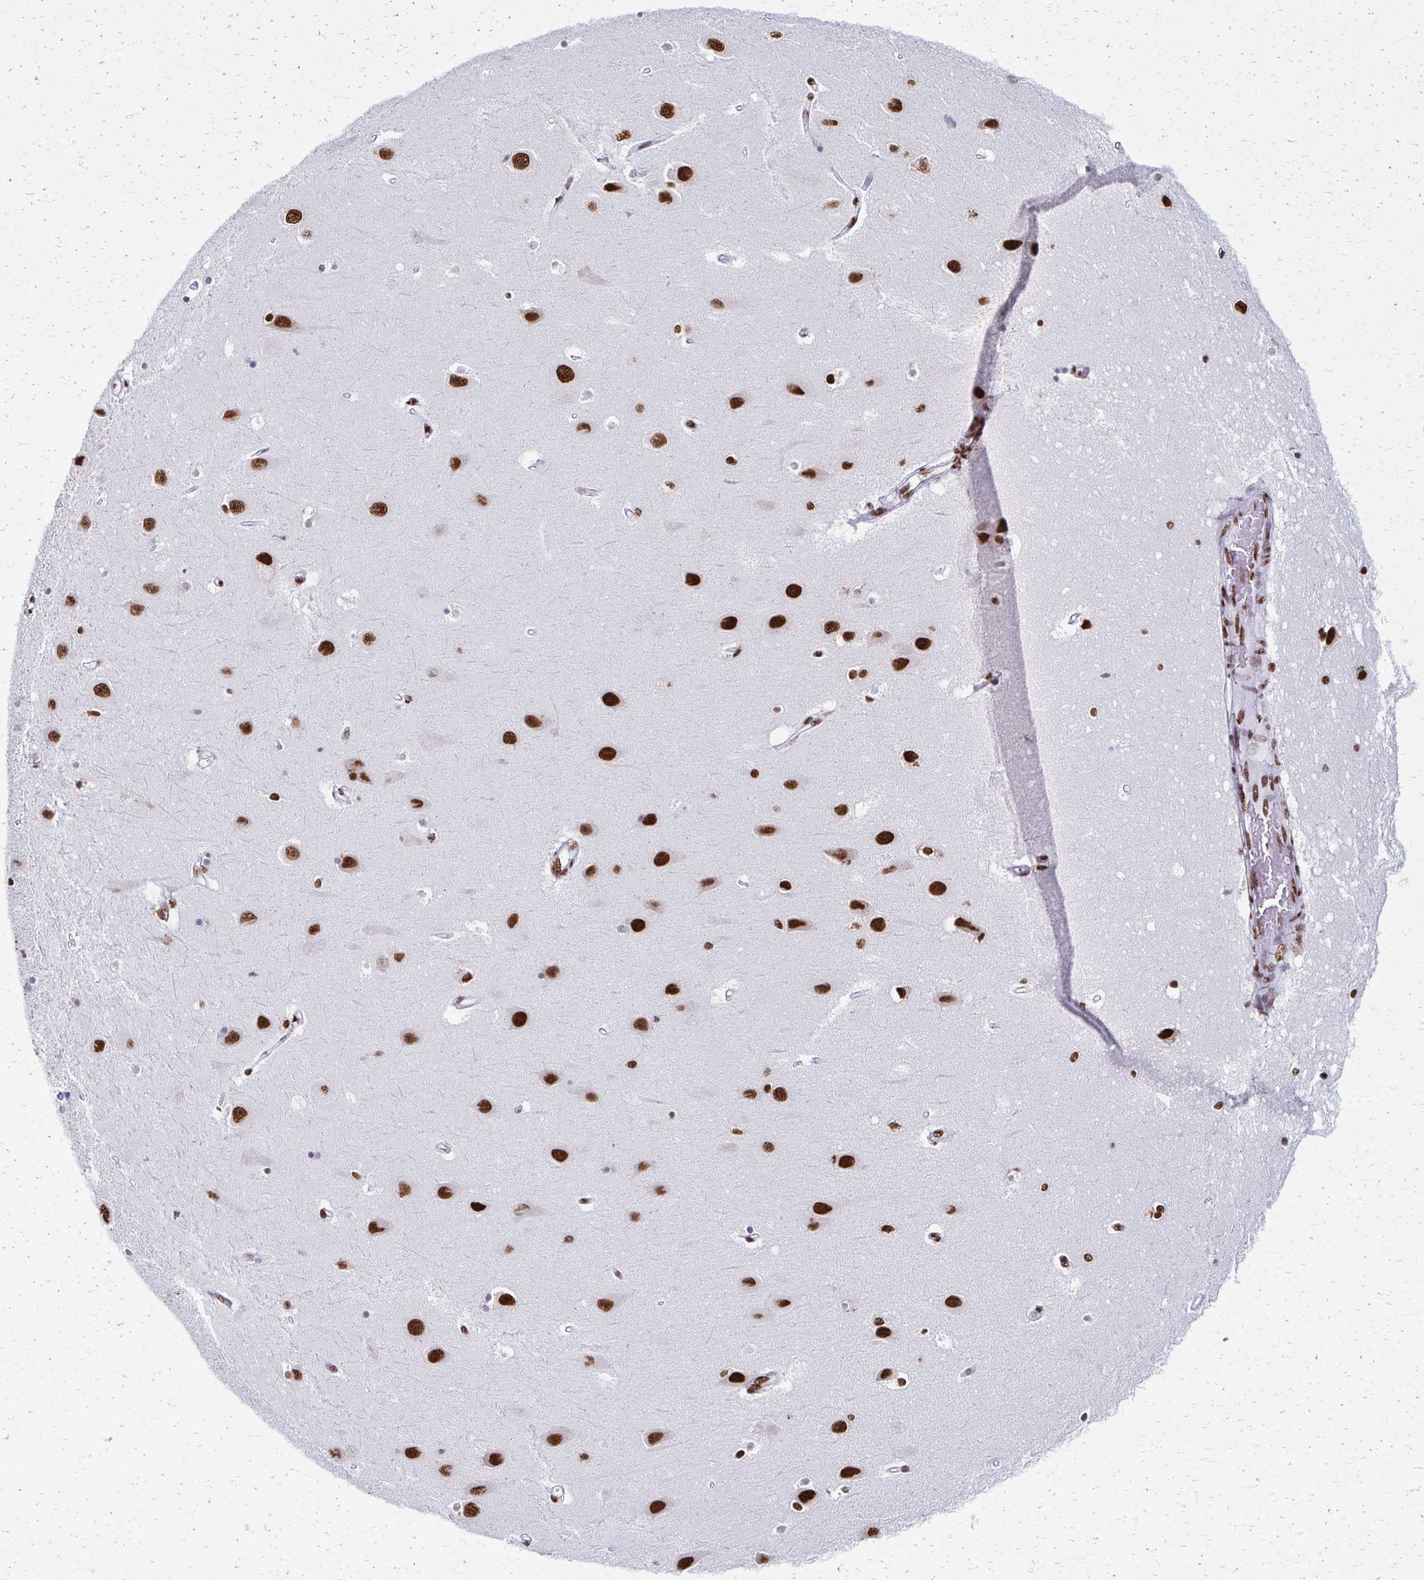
{"staining": {"intensity": "strong", "quantity": "<25%", "location": "nuclear"}, "tissue": "hippocampus", "cell_type": "Glial cells", "image_type": "normal", "snomed": [{"axis": "morphology", "description": "Normal tissue, NOS"}, {"axis": "topography", "description": "Hippocampus"}], "caption": "A brown stain labels strong nuclear staining of a protein in glial cells of benign hippocampus. (brown staining indicates protein expression, while blue staining denotes nuclei).", "gene": "NONO", "patient": {"sex": "male", "age": 63}}